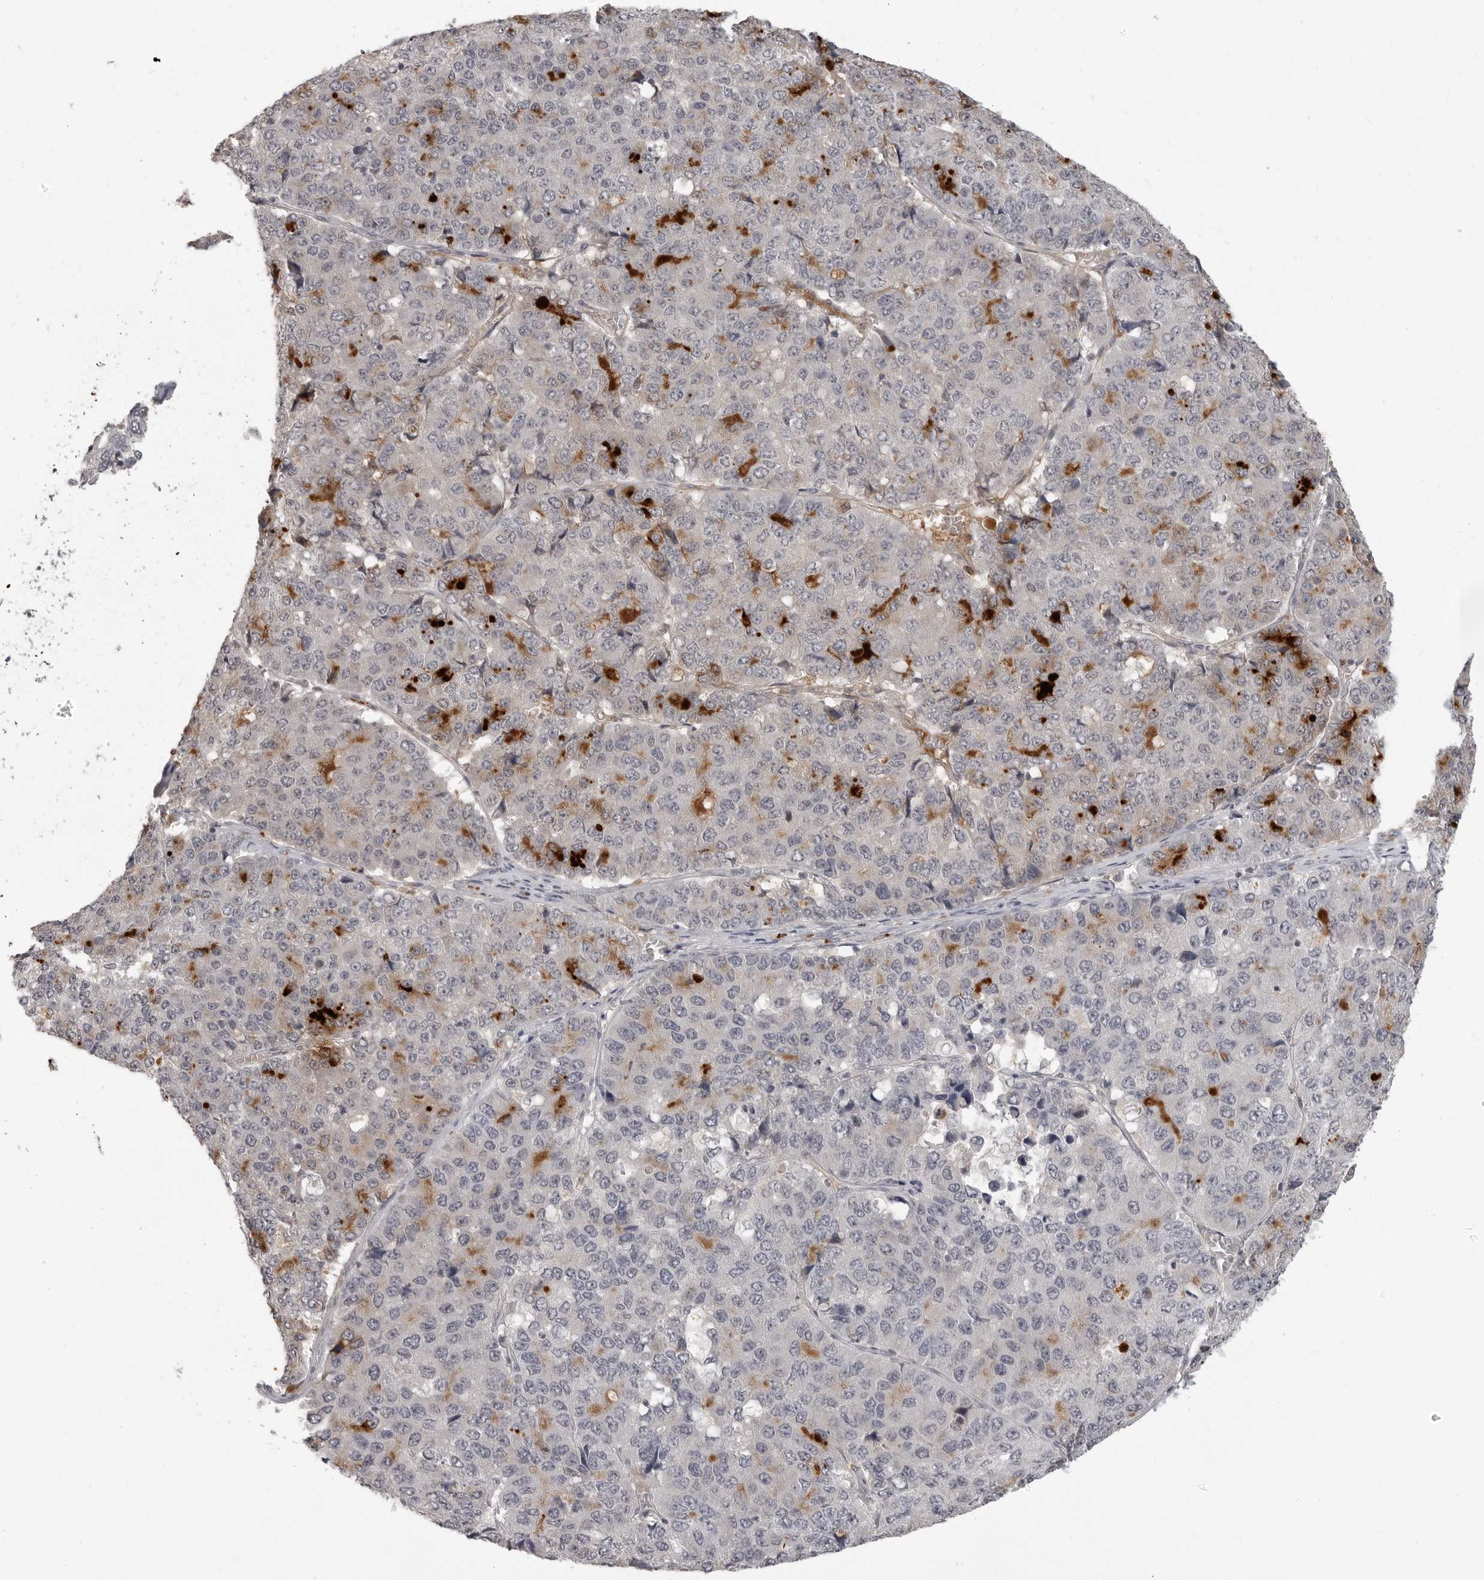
{"staining": {"intensity": "strong", "quantity": "<25%", "location": "cytoplasmic/membranous"}, "tissue": "pancreatic cancer", "cell_type": "Tumor cells", "image_type": "cancer", "snomed": [{"axis": "morphology", "description": "Adenocarcinoma, NOS"}, {"axis": "topography", "description": "Pancreas"}], "caption": "Immunohistochemistry (IHC) histopathology image of human adenocarcinoma (pancreatic) stained for a protein (brown), which reveals medium levels of strong cytoplasmic/membranous positivity in about <25% of tumor cells.", "gene": "PRSS1", "patient": {"sex": "male", "age": 50}}